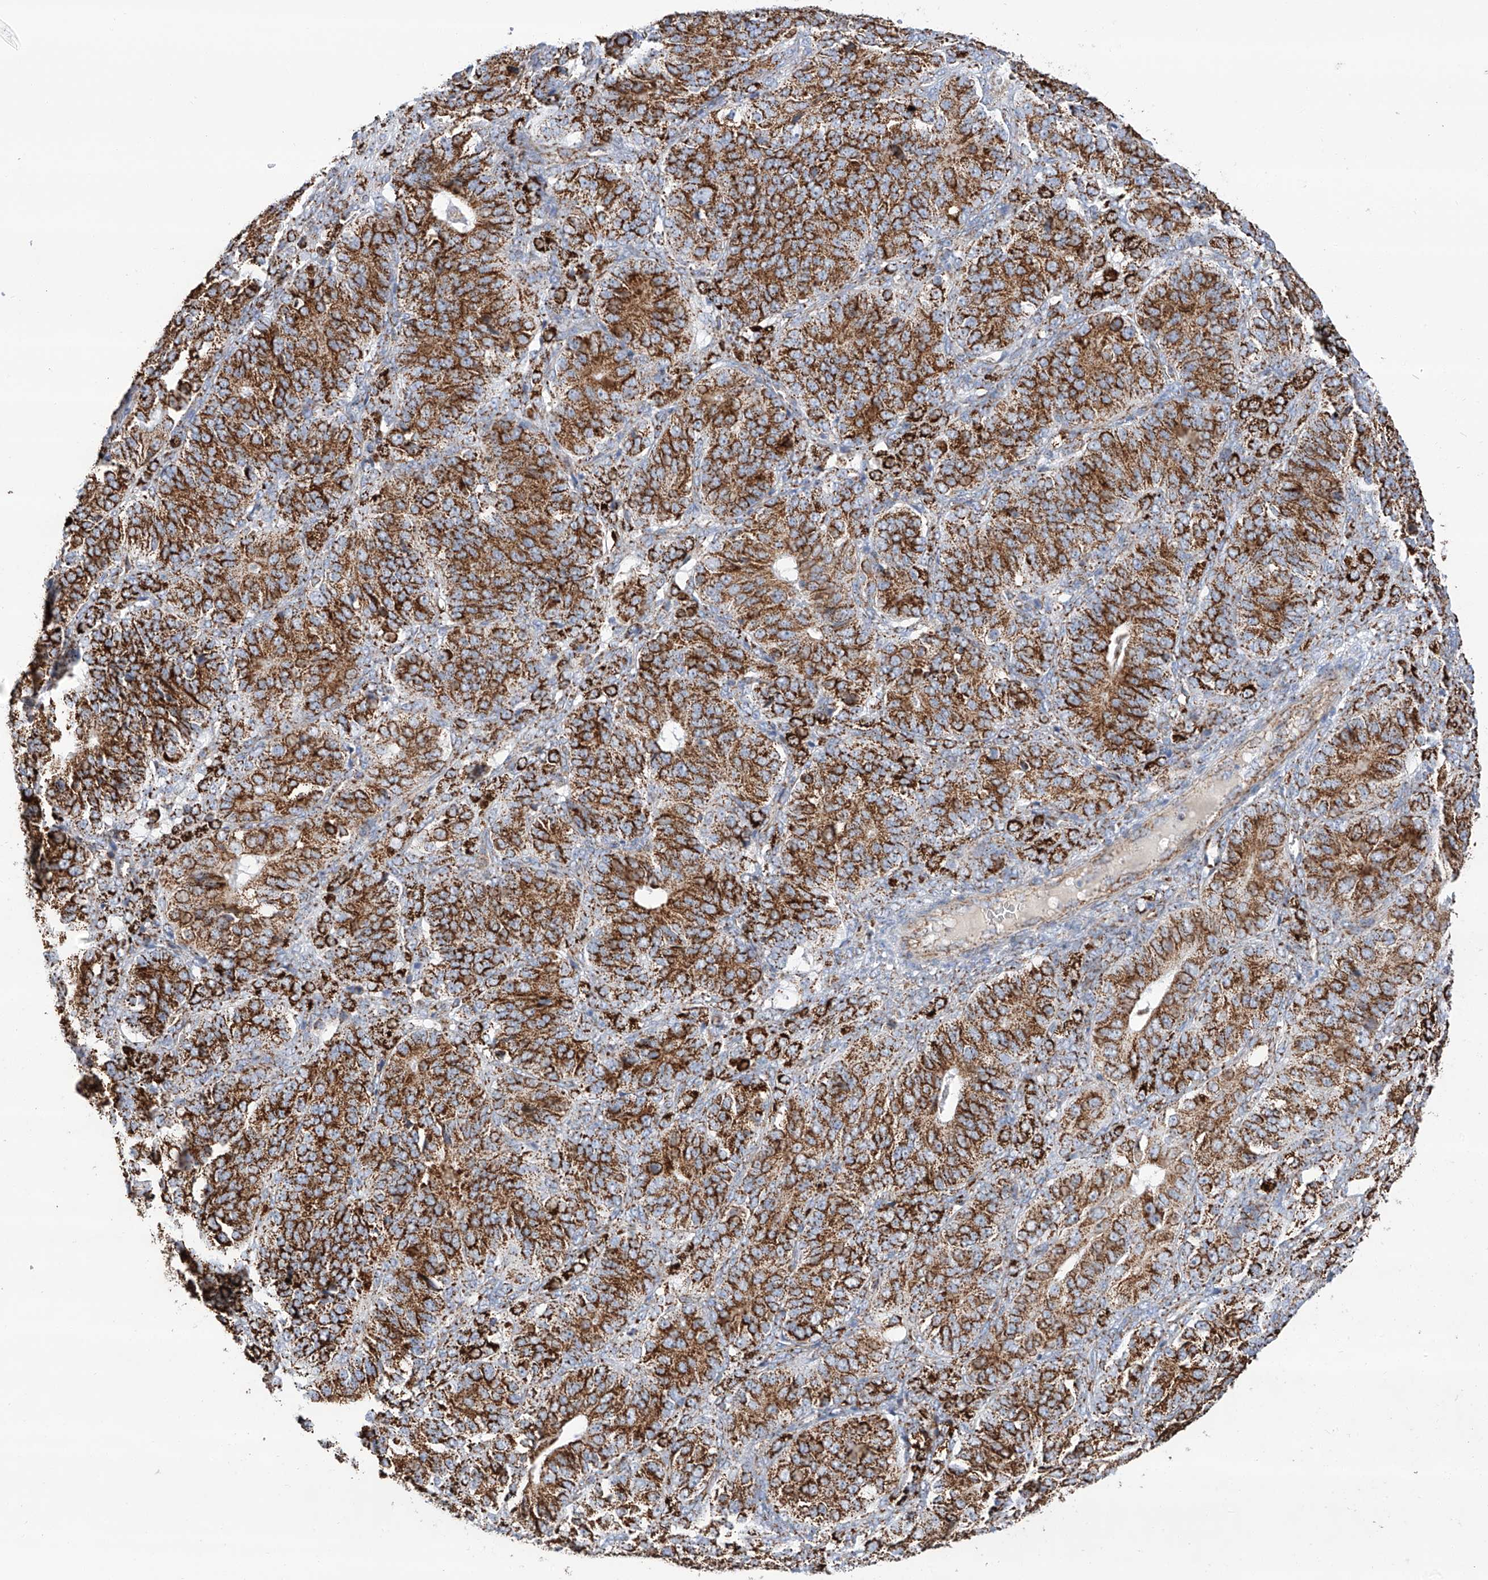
{"staining": {"intensity": "strong", "quantity": ">75%", "location": "cytoplasmic/membranous"}, "tissue": "ovarian cancer", "cell_type": "Tumor cells", "image_type": "cancer", "snomed": [{"axis": "morphology", "description": "Carcinoma, endometroid"}, {"axis": "topography", "description": "Ovary"}], "caption": "Immunohistochemical staining of human endometroid carcinoma (ovarian) displays high levels of strong cytoplasmic/membranous protein expression in about >75% of tumor cells. The staining was performed using DAB, with brown indicating positive protein expression. Nuclei are stained blue with hematoxylin.", "gene": "TTC27", "patient": {"sex": "female", "age": 51}}